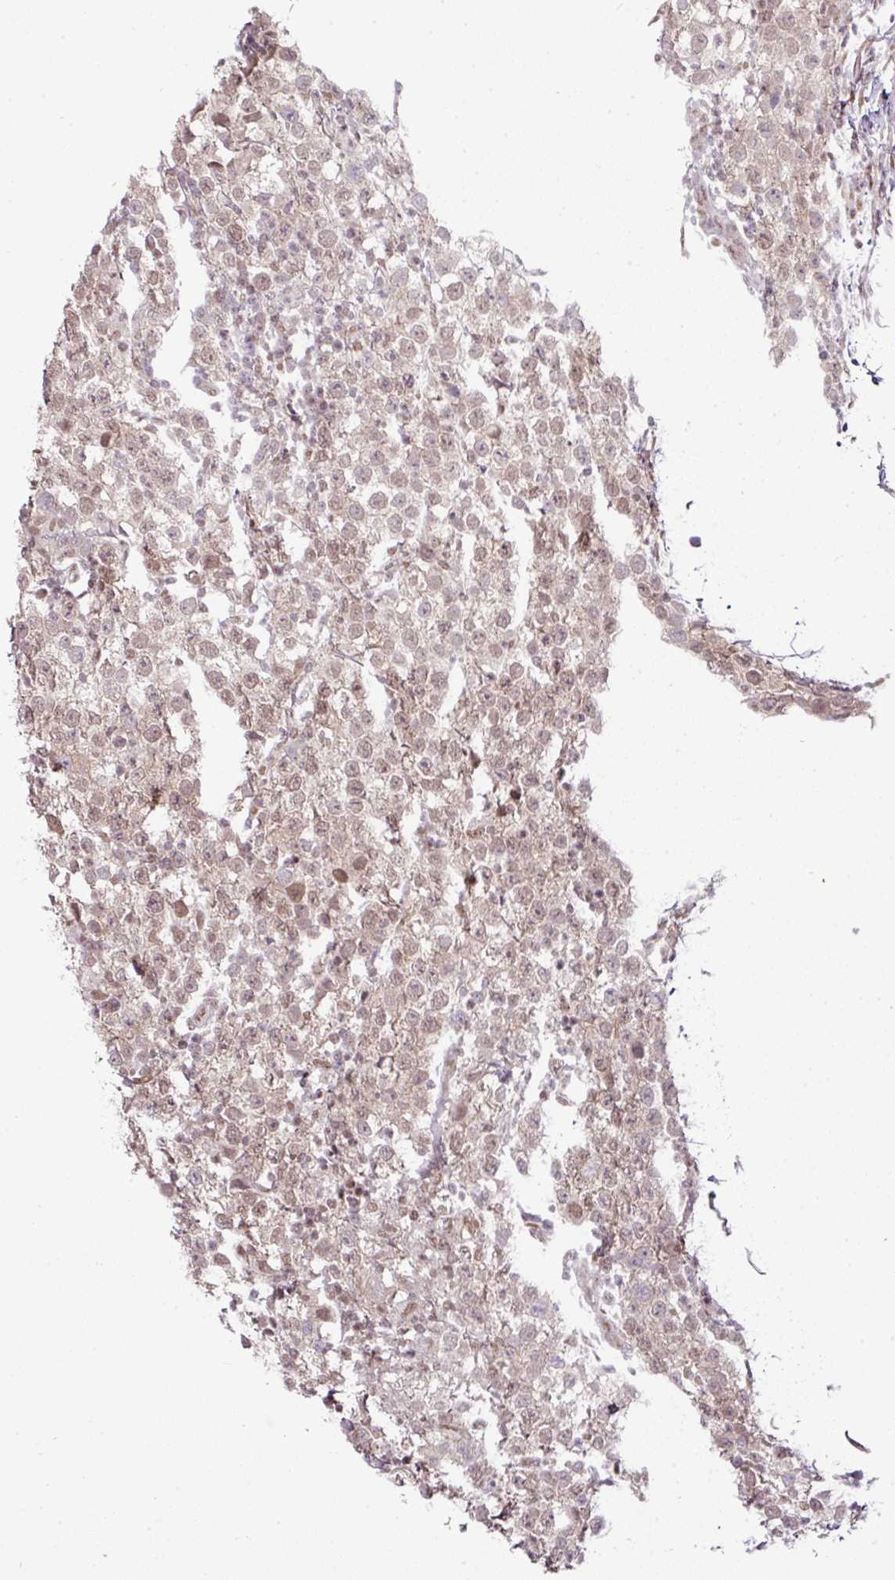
{"staining": {"intensity": "weak", "quantity": "25%-75%", "location": "nuclear"}, "tissue": "testis cancer", "cell_type": "Tumor cells", "image_type": "cancer", "snomed": [{"axis": "morphology", "description": "Seminoma, NOS"}, {"axis": "morphology", "description": "Carcinoma, Embryonal, NOS"}, {"axis": "topography", "description": "Testis"}], "caption": "A brown stain labels weak nuclear staining of a protein in human testis cancer (seminoma) tumor cells. (IHC, brightfield microscopy, high magnification).", "gene": "CIC", "patient": {"sex": "male", "age": 41}}